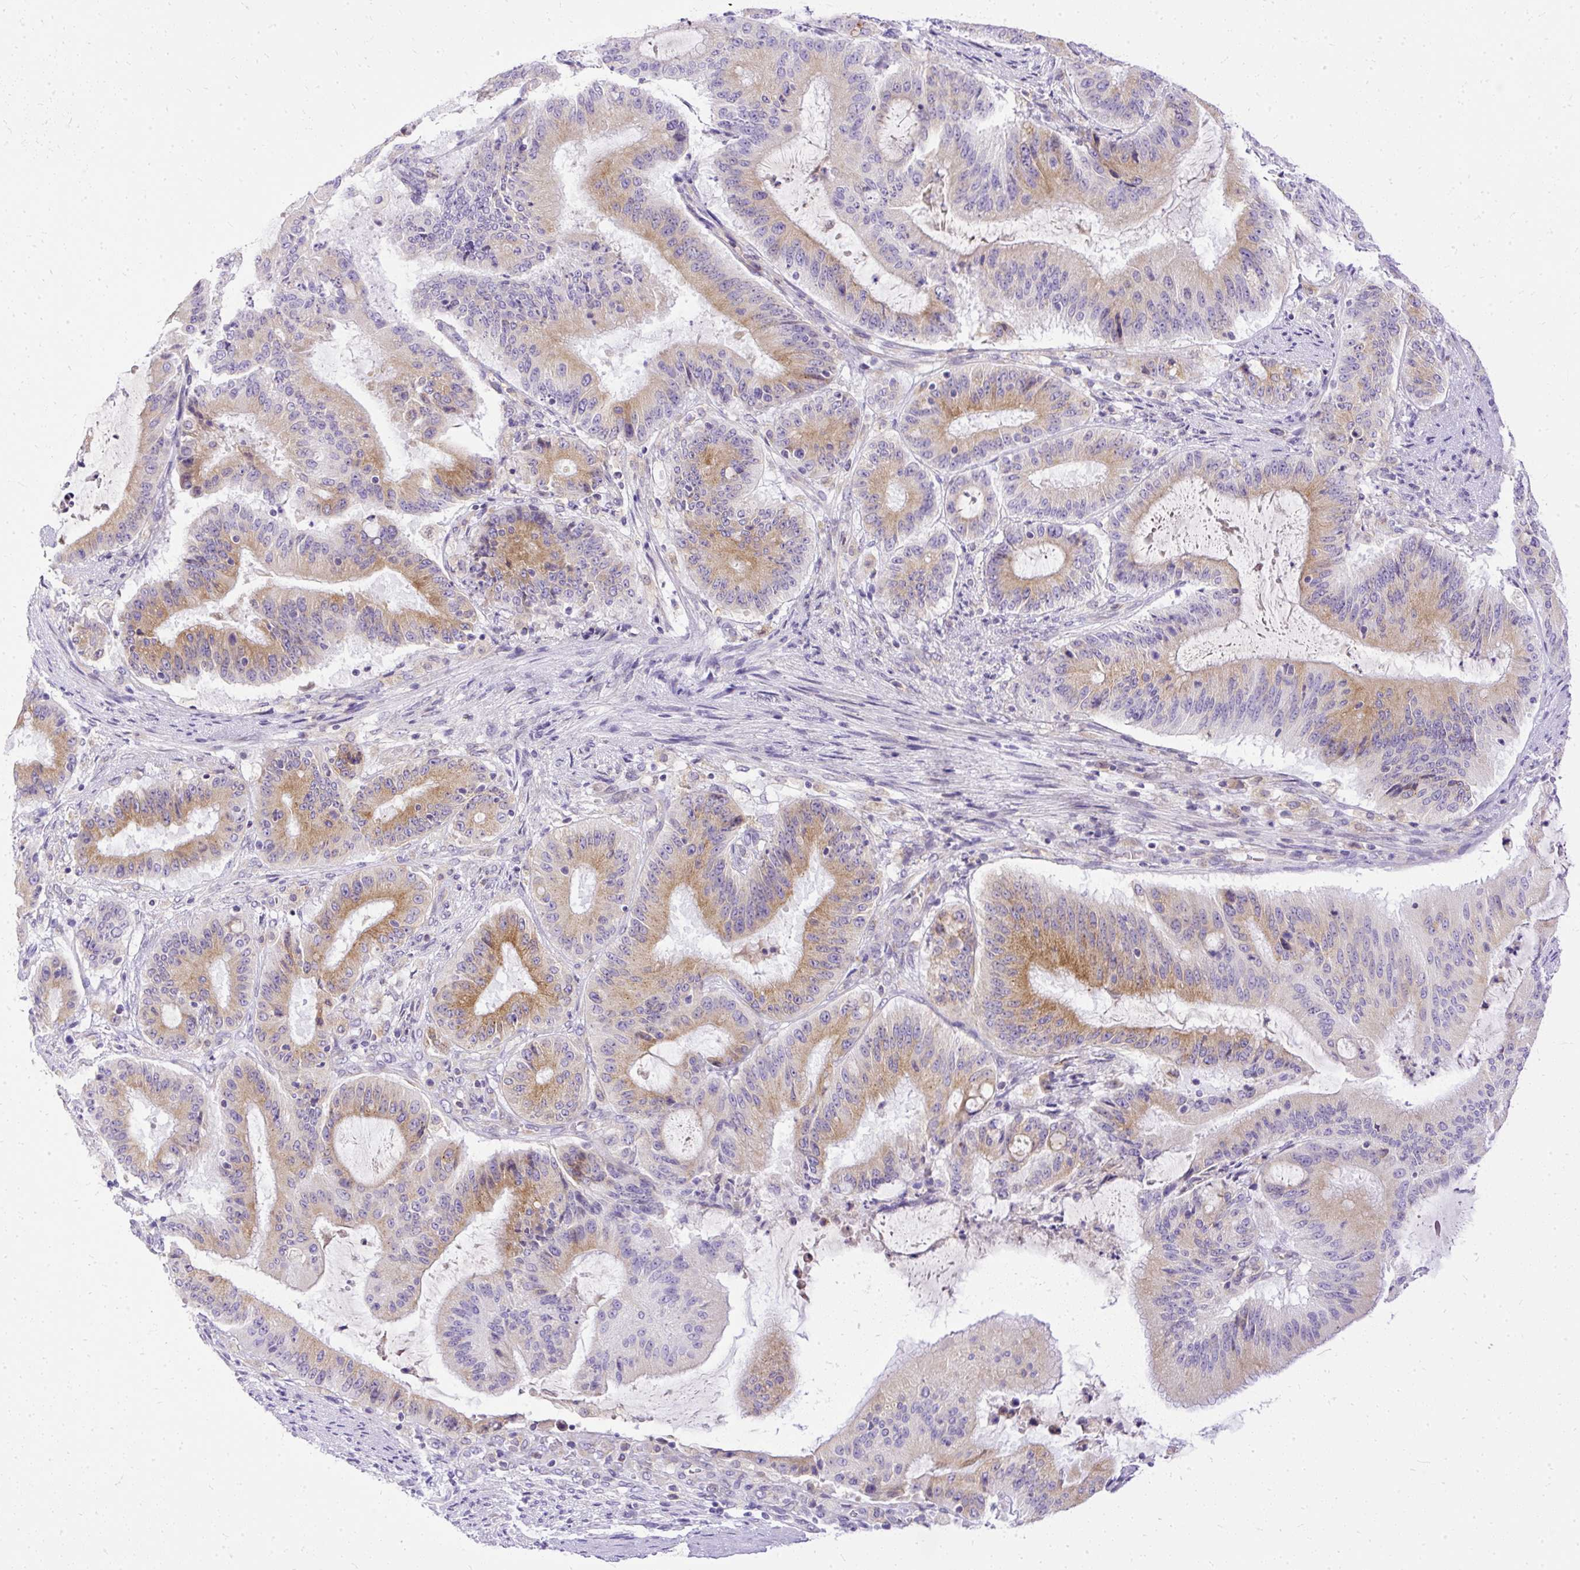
{"staining": {"intensity": "moderate", "quantity": "25%-75%", "location": "cytoplasmic/membranous"}, "tissue": "liver cancer", "cell_type": "Tumor cells", "image_type": "cancer", "snomed": [{"axis": "morphology", "description": "Normal tissue, NOS"}, {"axis": "morphology", "description": "Cholangiocarcinoma"}, {"axis": "topography", "description": "Liver"}, {"axis": "topography", "description": "Peripheral nerve tissue"}], "caption": "DAB immunohistochemical staining of human liver cancer reveals moderate cytoplasmic/membranous protein expression in about 25%-75% of tumor cells.", "gene": "AMFR", "patient": {"sex": "female", "age": 73}}